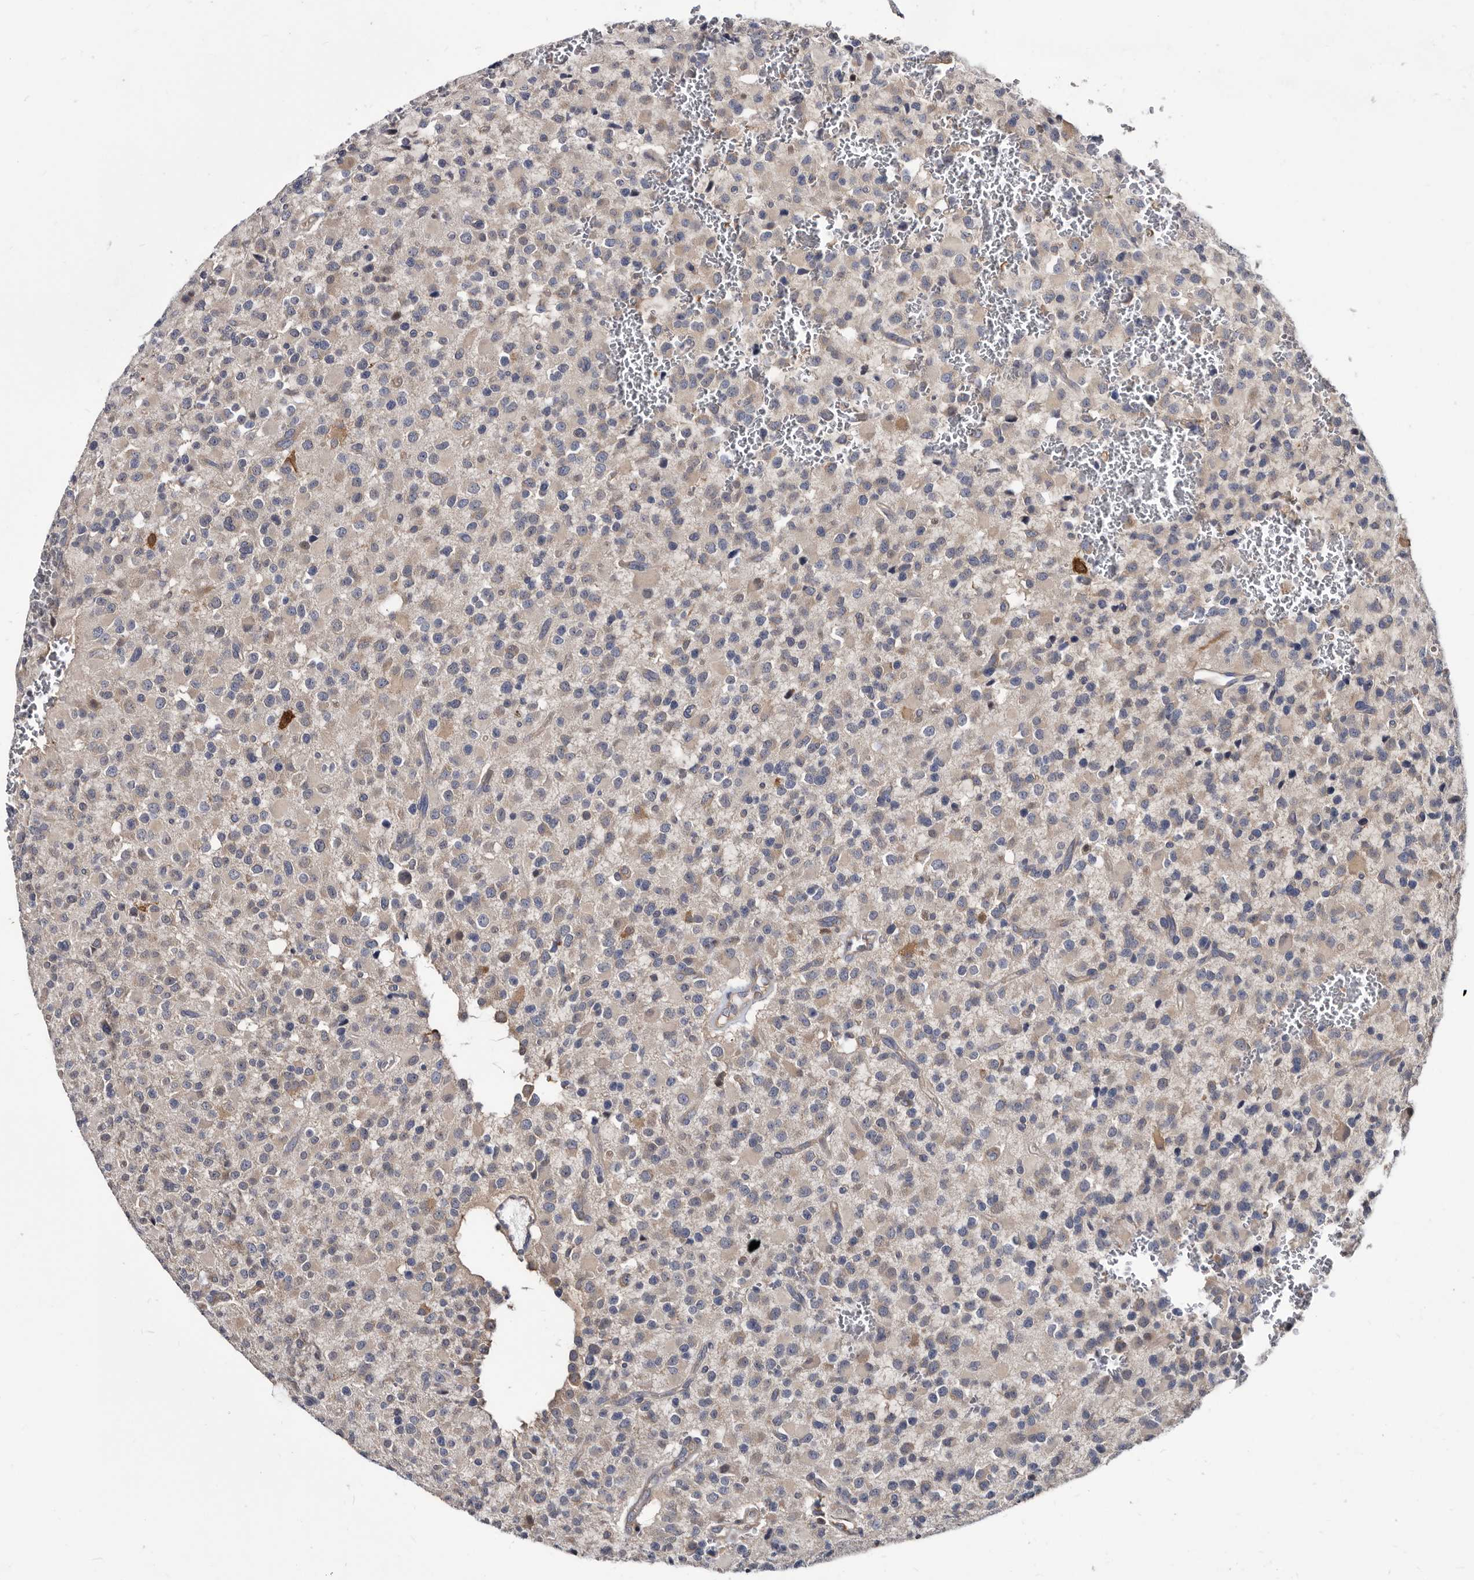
{"staining": {"intensity": "weak", "quantity": "25%-75%", "location": "cytoplasmic/membranous"}, "tissue": "glioma", "cell_type": "Tumor cells", "image_type": "cancer", "snomed": [{"axis": "morphology", "description": "Glioma, malignant, High grade"}, {"axis": "topography", "description": "Brain"}], "caption": "This is an image of IHC staining of glioma, which shows weak staining in the cytoplasmic/membranous of tumor cells.", "gene": "ABCF2", "patient": {"sex": "male", "age": 34}}